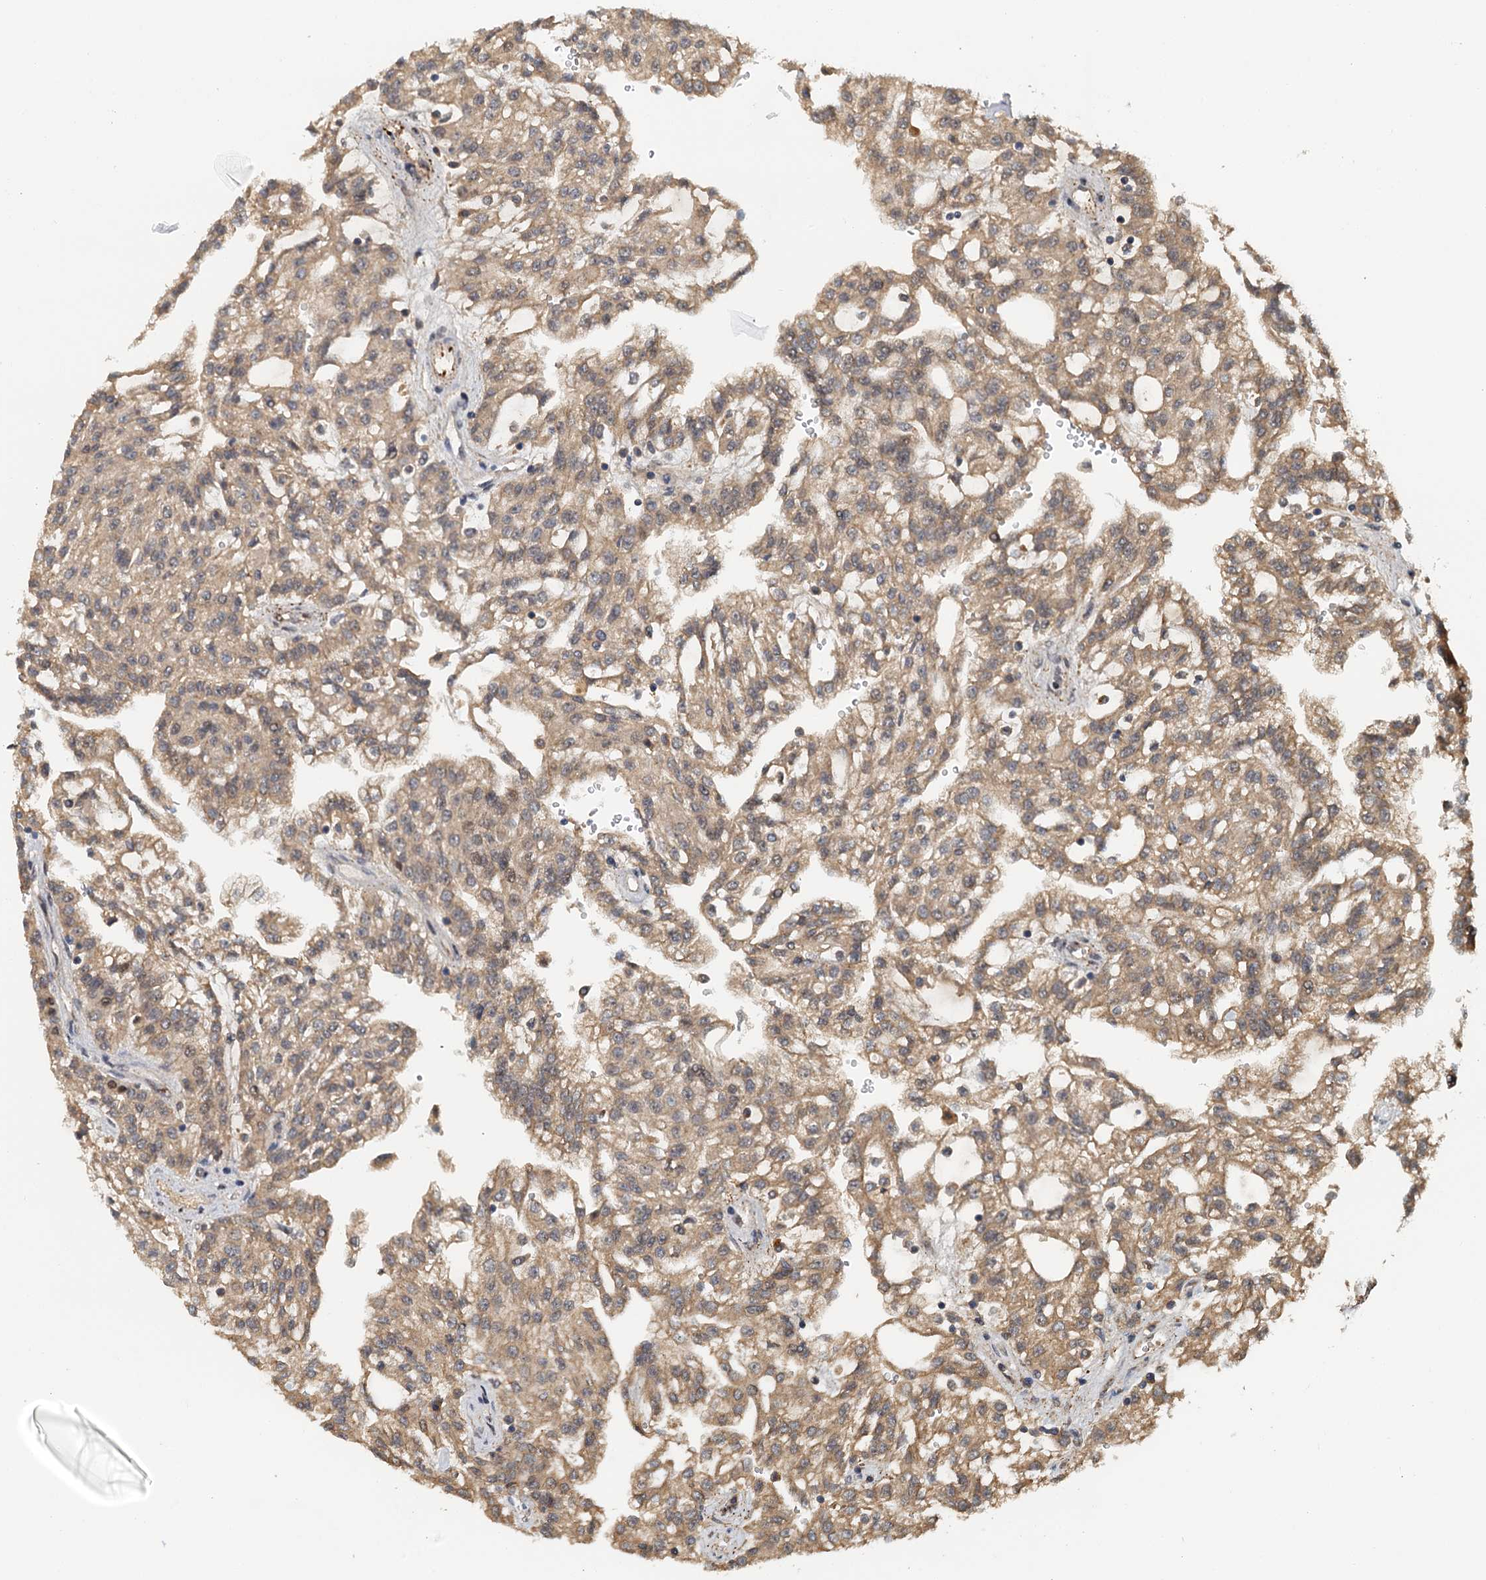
{"staining": {"intensity": "moderate", "quantity": ">75%", "location": "cytoplasmic/membranous"}, "tissue": "renal cancer", "cell_type": "Tumor cells", "image_type": "cancer", "snomed": [{"axis": "morphology", "description": "Adenocarcinoma, NOS"}, {"axis": "topography", "description": "Kidney"}], "caption": "Renal cancer (adenocarcinoma) stained with DAB (3,3'-diaminobenzidine) immunohistochemistry exhibits medium levels of moderate cytoplasmic/membranous staining in about >75% of tumor cells. (DAB (3,3'-diaminobenzidine) IHC with brightfield microscopy, high magnification).", "gene": "UBL7", "patient": {"sex": "male", "age": 63}}